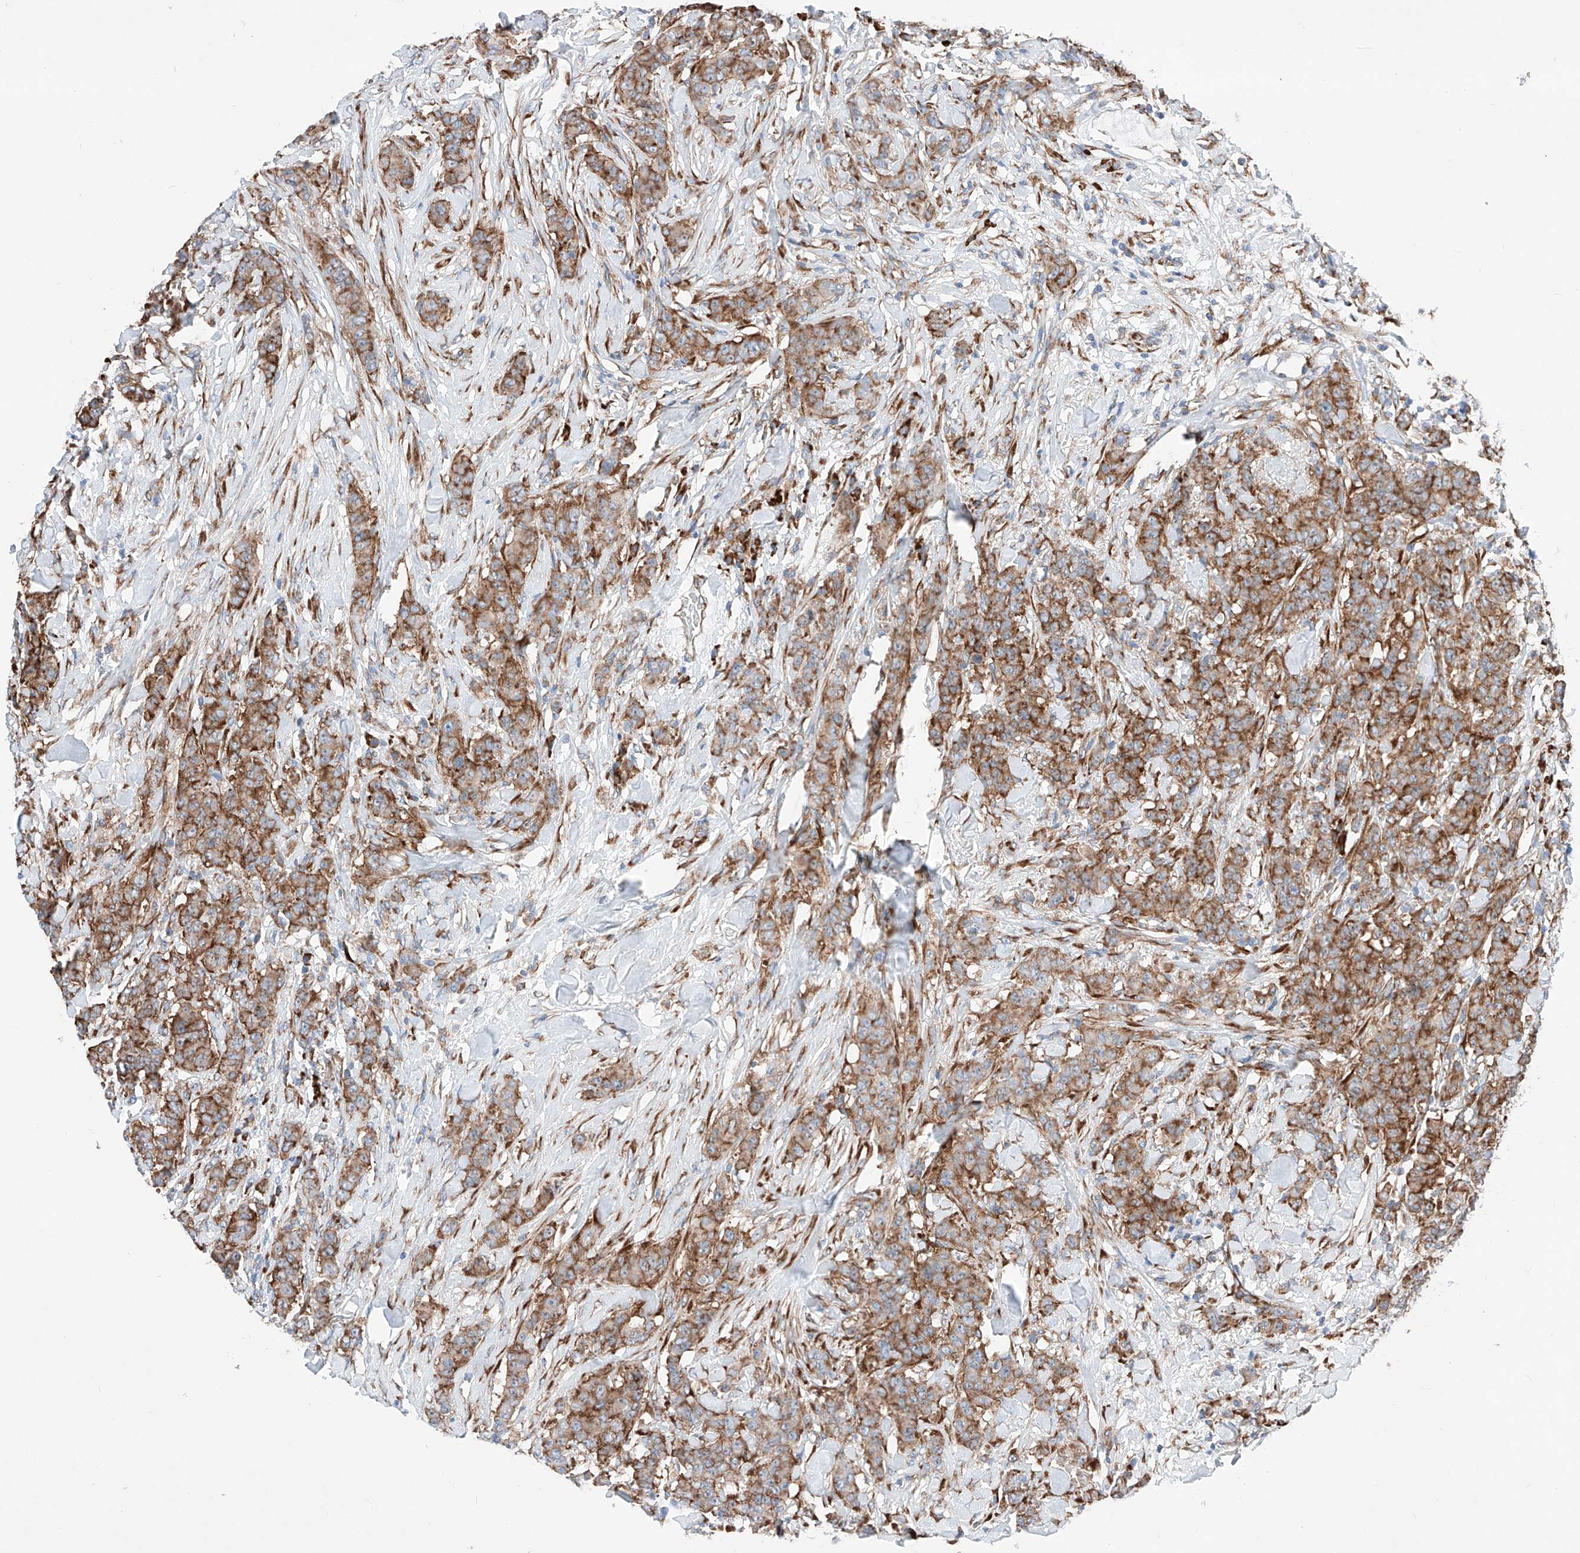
{"staining": {"intensity": "moderate", "quantity": ">75%", "location": "cytoplasmic/membranous"}, "tissue": "breast cancer", "cell_type": "Tumor cells", "image_type": "cancer", "snomed": [{"axis": "morphology", "description": "Duct carcinoma"}, {"axis": "topography", "description": "Breast"}], "caption": "A photomicrograph of intraductal carcinoma (breast) stained for a protein displays moderate cytoplasmic/membranous brown staining in tumor cells. The staining is performed using DAB brown chromogen to label protein expression. The nuclei are counter-stained blue using hematoxylin.", "gene": "CRELD1", "patient": {"sex": "female", "age": 40}}